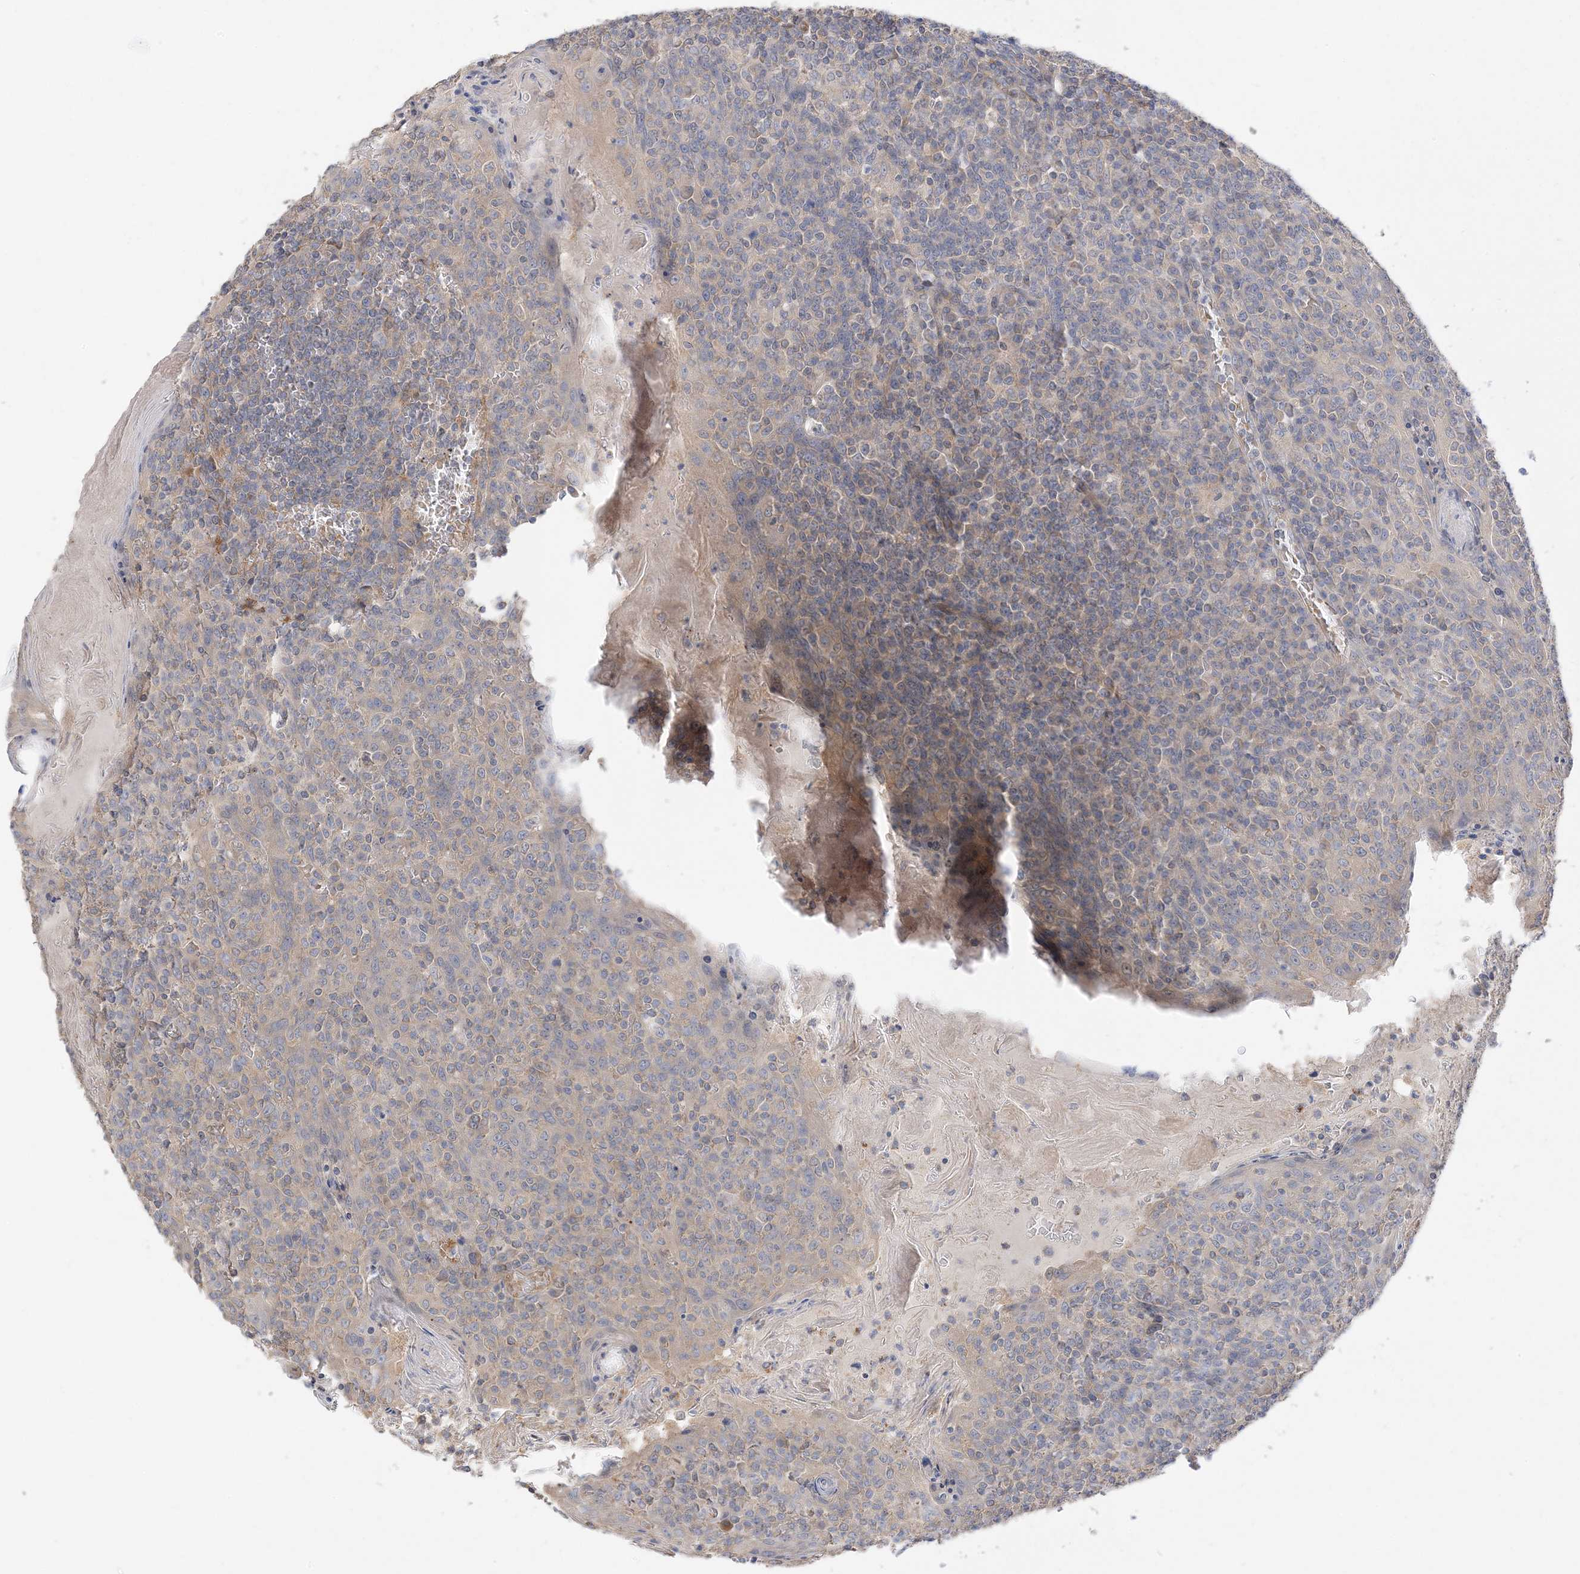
{"staining": {"intensity": "weak", "quantity": "<25%", "location": "cytoplasmic/membranous"}, "tissue": "tonsil", "cell_type": "Germinal center cells", "image_type": "normal", "snomed": [{"axis": "morphology", "description": "Normal tissue, NOS"}, {"axis": "topography", "description": "Tonsil"}], "caption": "Immunohistochemistry (IHC) histopathology image of benign tonsil: tonsil stained with DAB (3,3'-diaminobenzidine) exhibits no significant protein positivity in germinal center cells.", "gene": "KIFBP", "patient": {"sex": "female", "age": 19}}